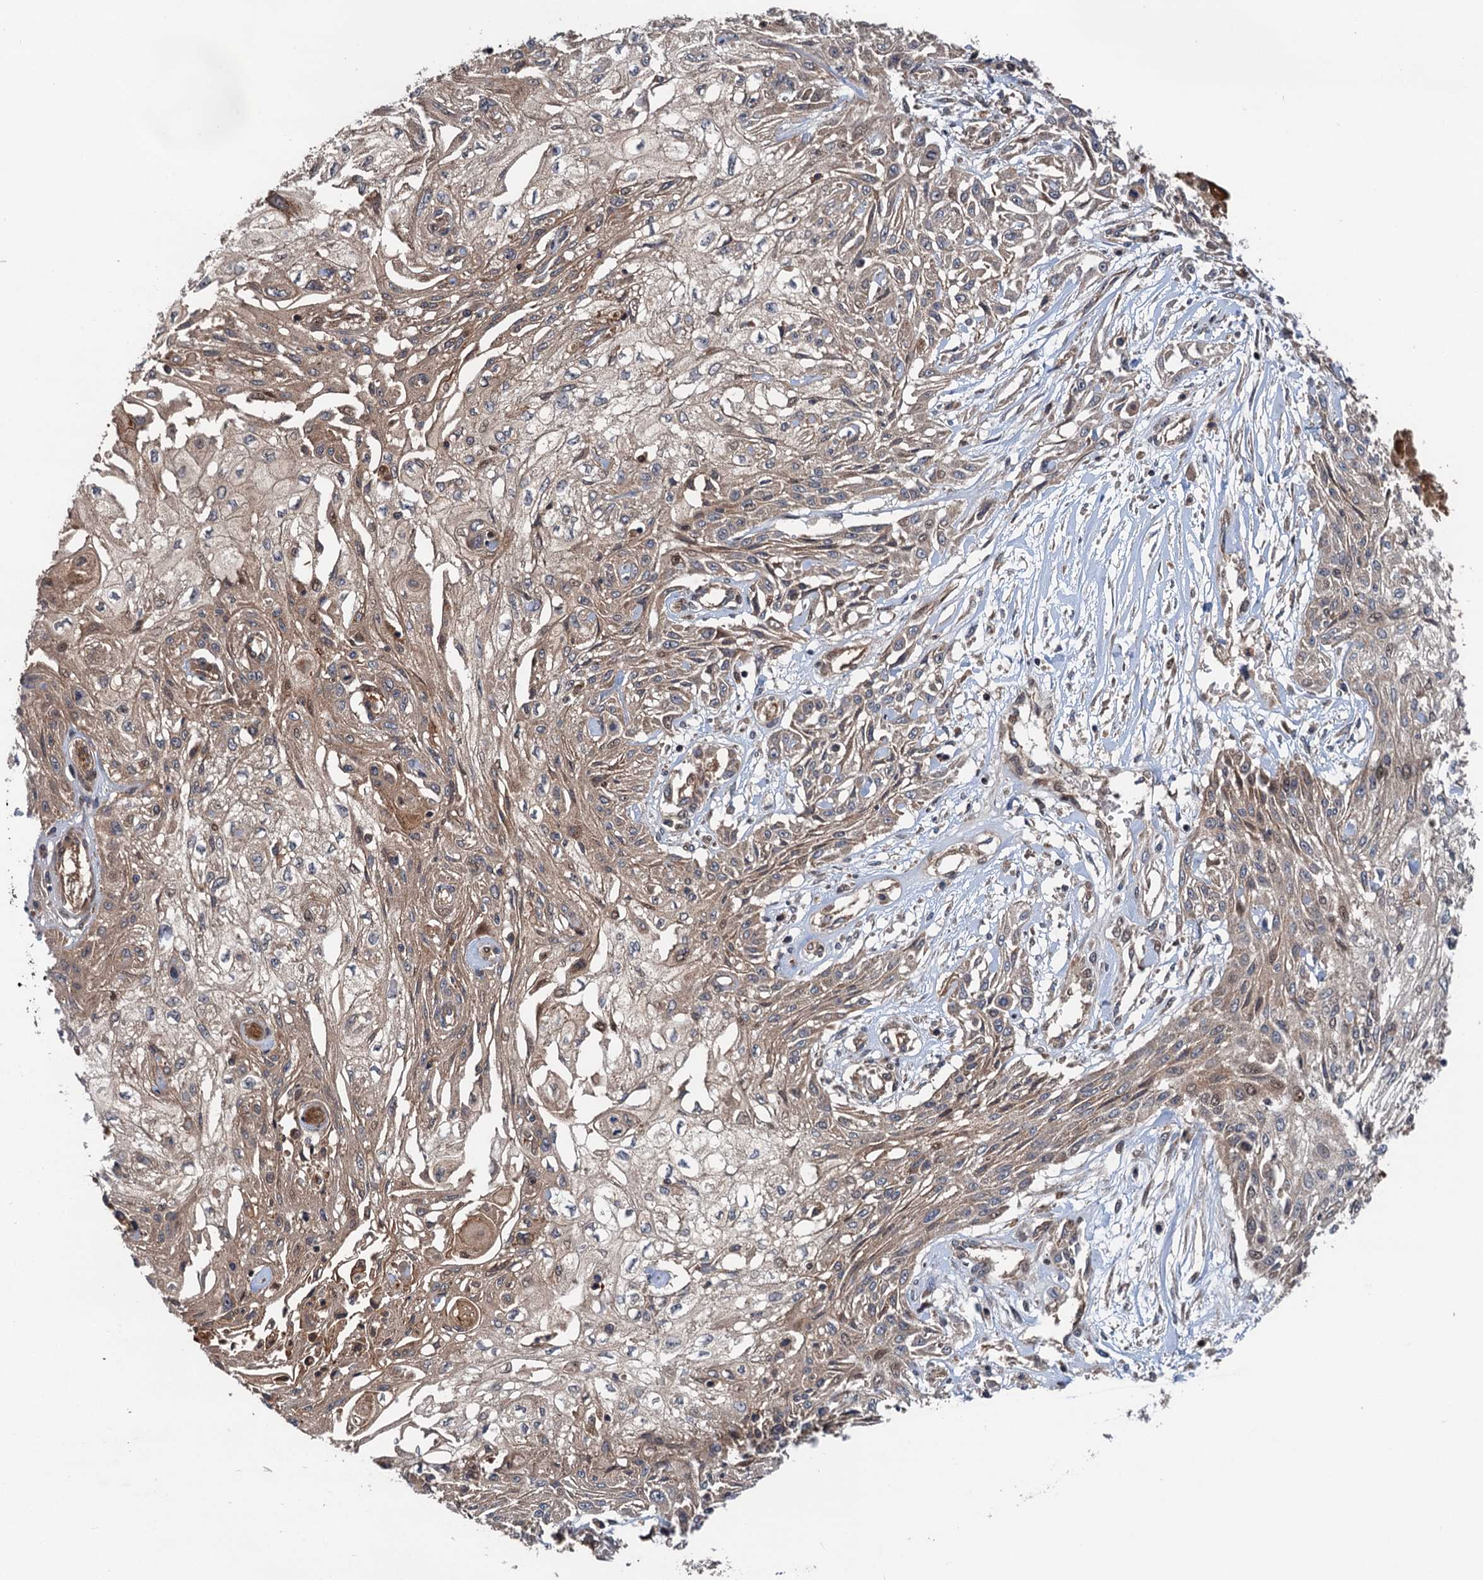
{"staining": {"intensity": "weak", "quantity": "25%-75%", "location": "cytoplasmic/membranous,nuclear"}, "tissue": "skin cancer", "cell_type": "Tumor cells", "image_type": "cancer", "snomed": [{"axis": "morphology", "description": "Squamous cell carcinoma, NOS"}, {"axis": "morphology", "description": "Squamous cell carcinoma, metastatic, NOS"}, {"axis": "topography", "description": "Skin"}, {"axis": "topography", "description": "Lymph node"}], "caption": "Protein staining by immunohistochemistry (IHC) exhibits weak cytoplasmic/membranous and nuclear positivity in about 25%-75% of tumor cells in skin metastatic squamous cell carcinoma.", "gene": "NLRP10", "patient": {"sex": "male", "age": 75}}